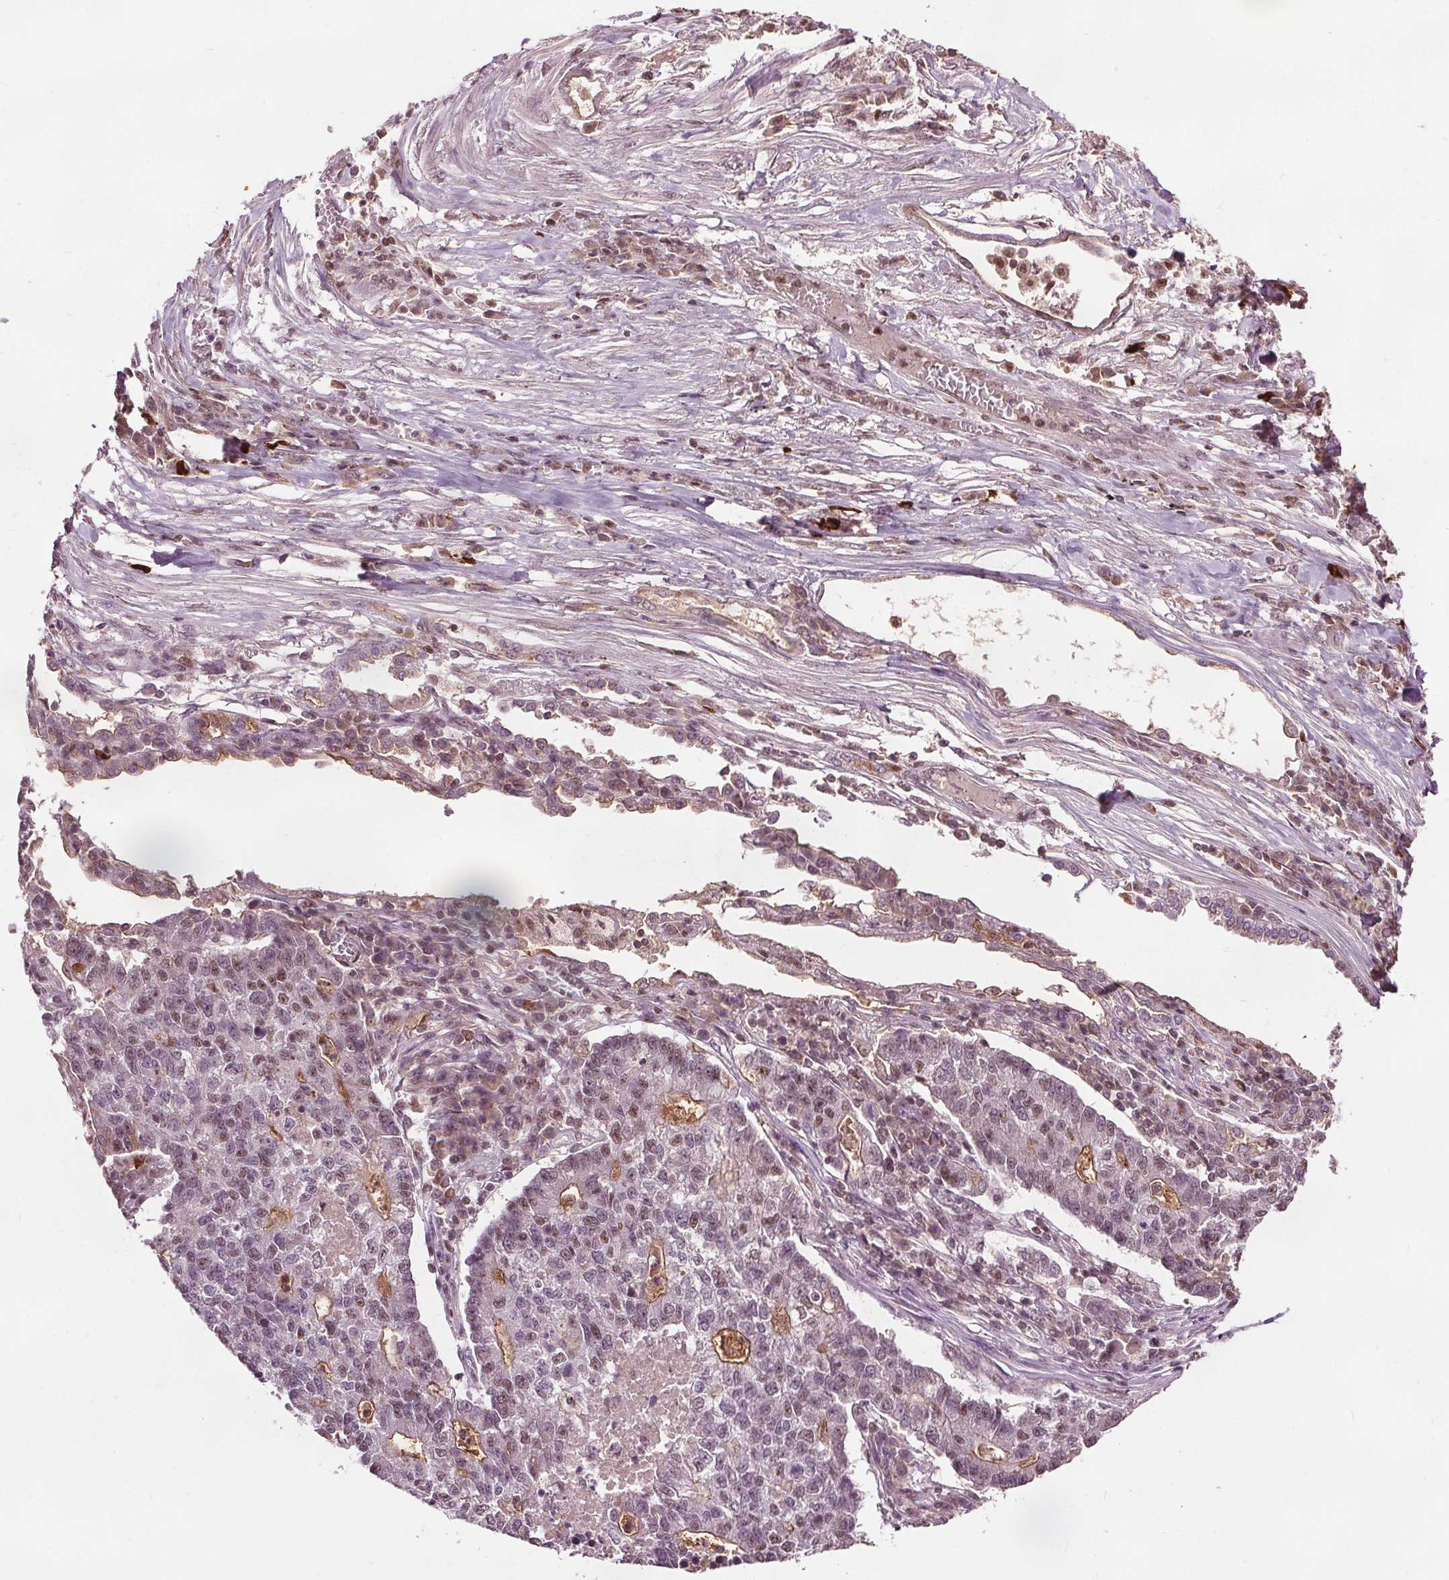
{"staining": {"intensity": "weak", "quantity": "<25%", "location": "cytoplasmic/membranous,nuclear"}, "tissue": "lung cancer", "cell_type": "Tumor cells", "image_type": "cancer", "snomed": [{"axis": "morphology", "description": "Adenocarcinoma, NOS"}, {"axis": "topography", "description": "Lung"}], "caption": "A photomicrograph of lung adenocarcinoma stained for a protein exhibits no brown staining in tumor cells.", "gene": "DDX11", "patient": {"sex": "male", "age": 57}}